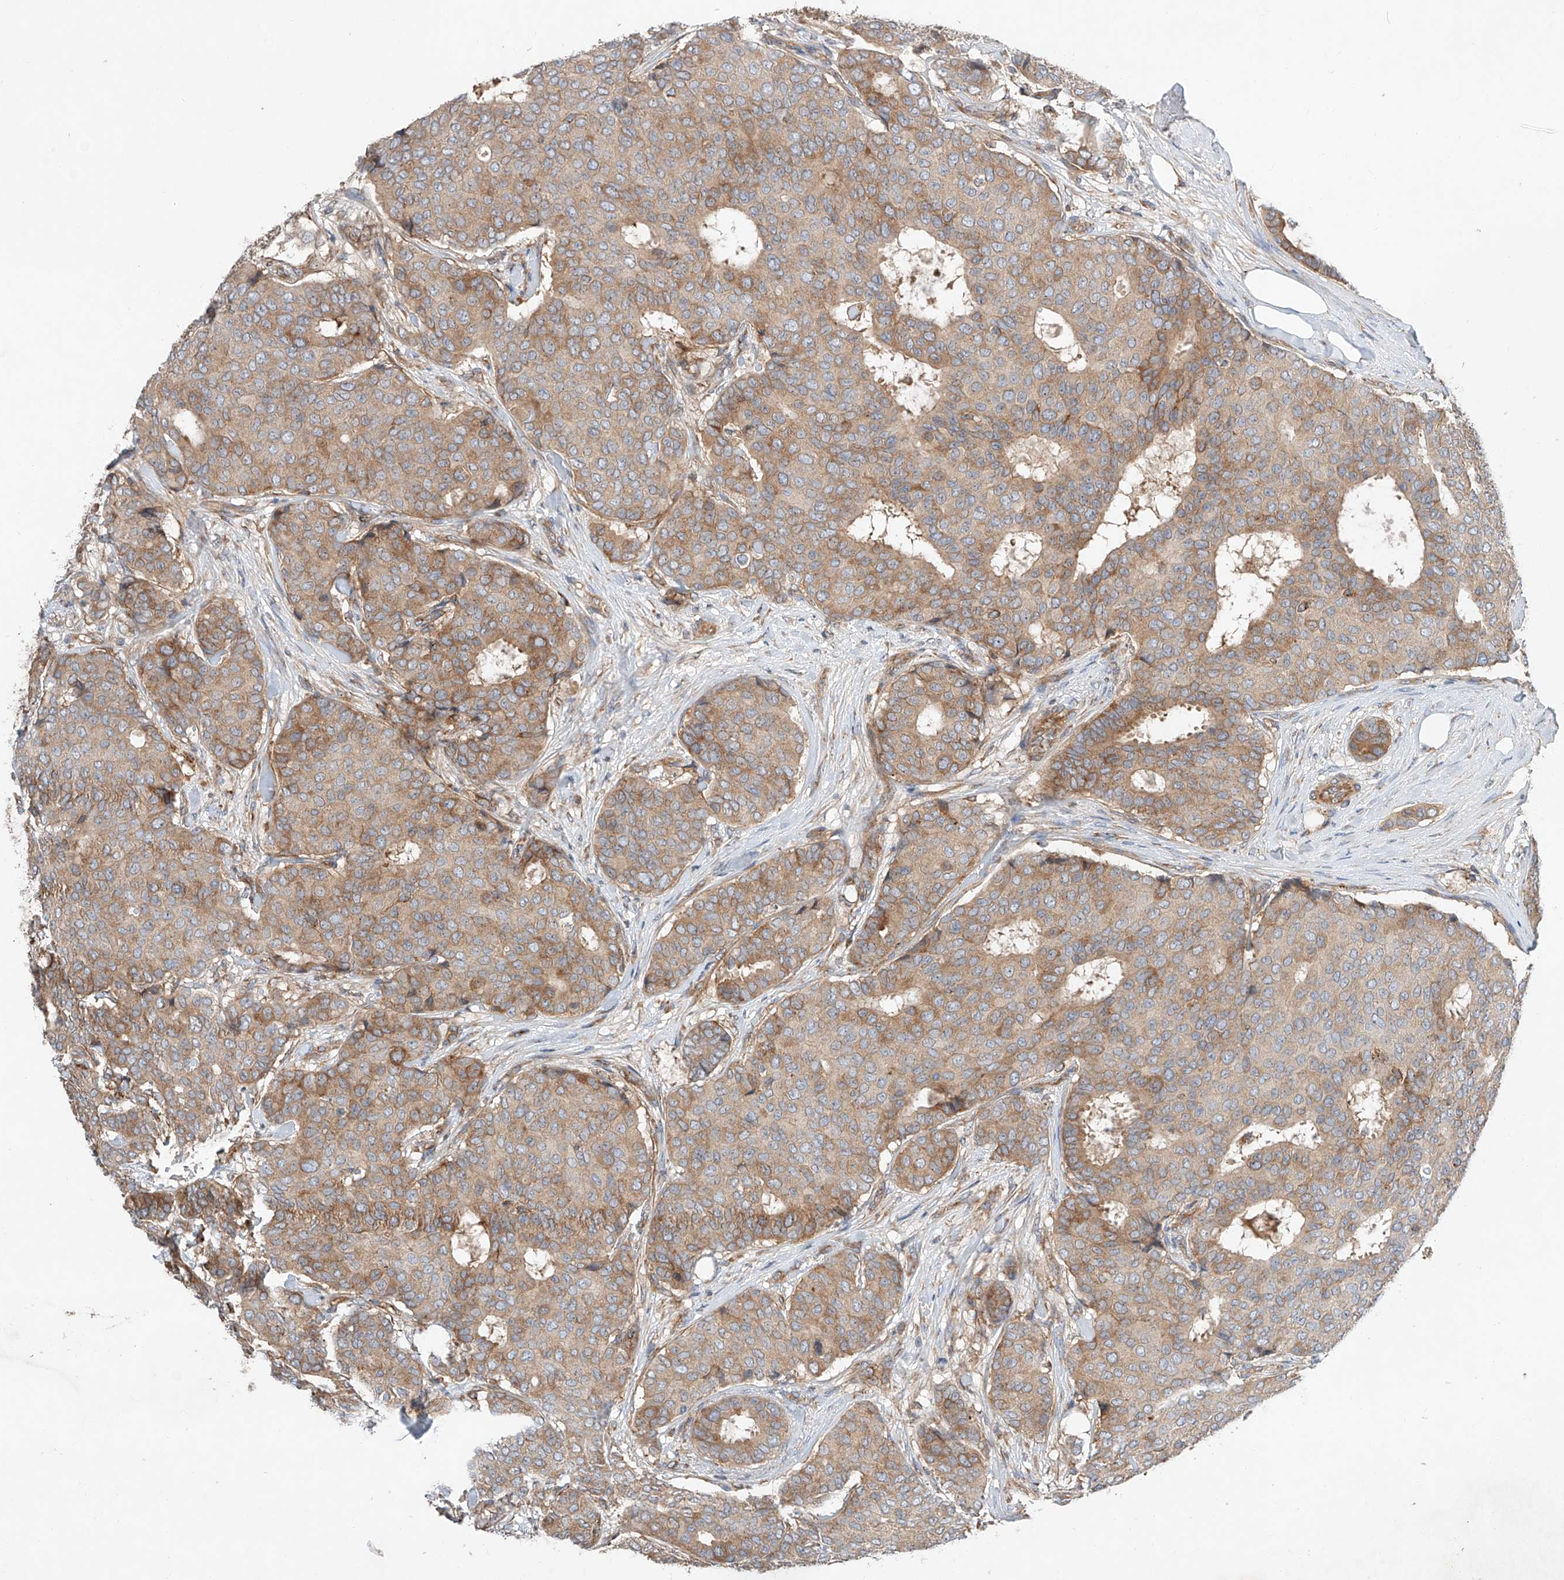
{"staining": {"intensity": "moderate", "quantity": ">75%", "location": "cytoplasmic/membranous"}, "tissue": "breast cancer", "cell_type": "Tumor cells", "image_type": "cancer", "snomed": [{"axis": "morphology", "description": "Duct carcinoma"}, {"axis": "topography", "description": "Breast"}], "caption": "Protein staining of breast cancer (infiltrating ductal carcinoma) tissue exhibits moderate cytoplasmic/membranous expression in about >75% of tumor cells.", "gene": "RUSC1", "patient": {"sex": "female", "age": 75}}